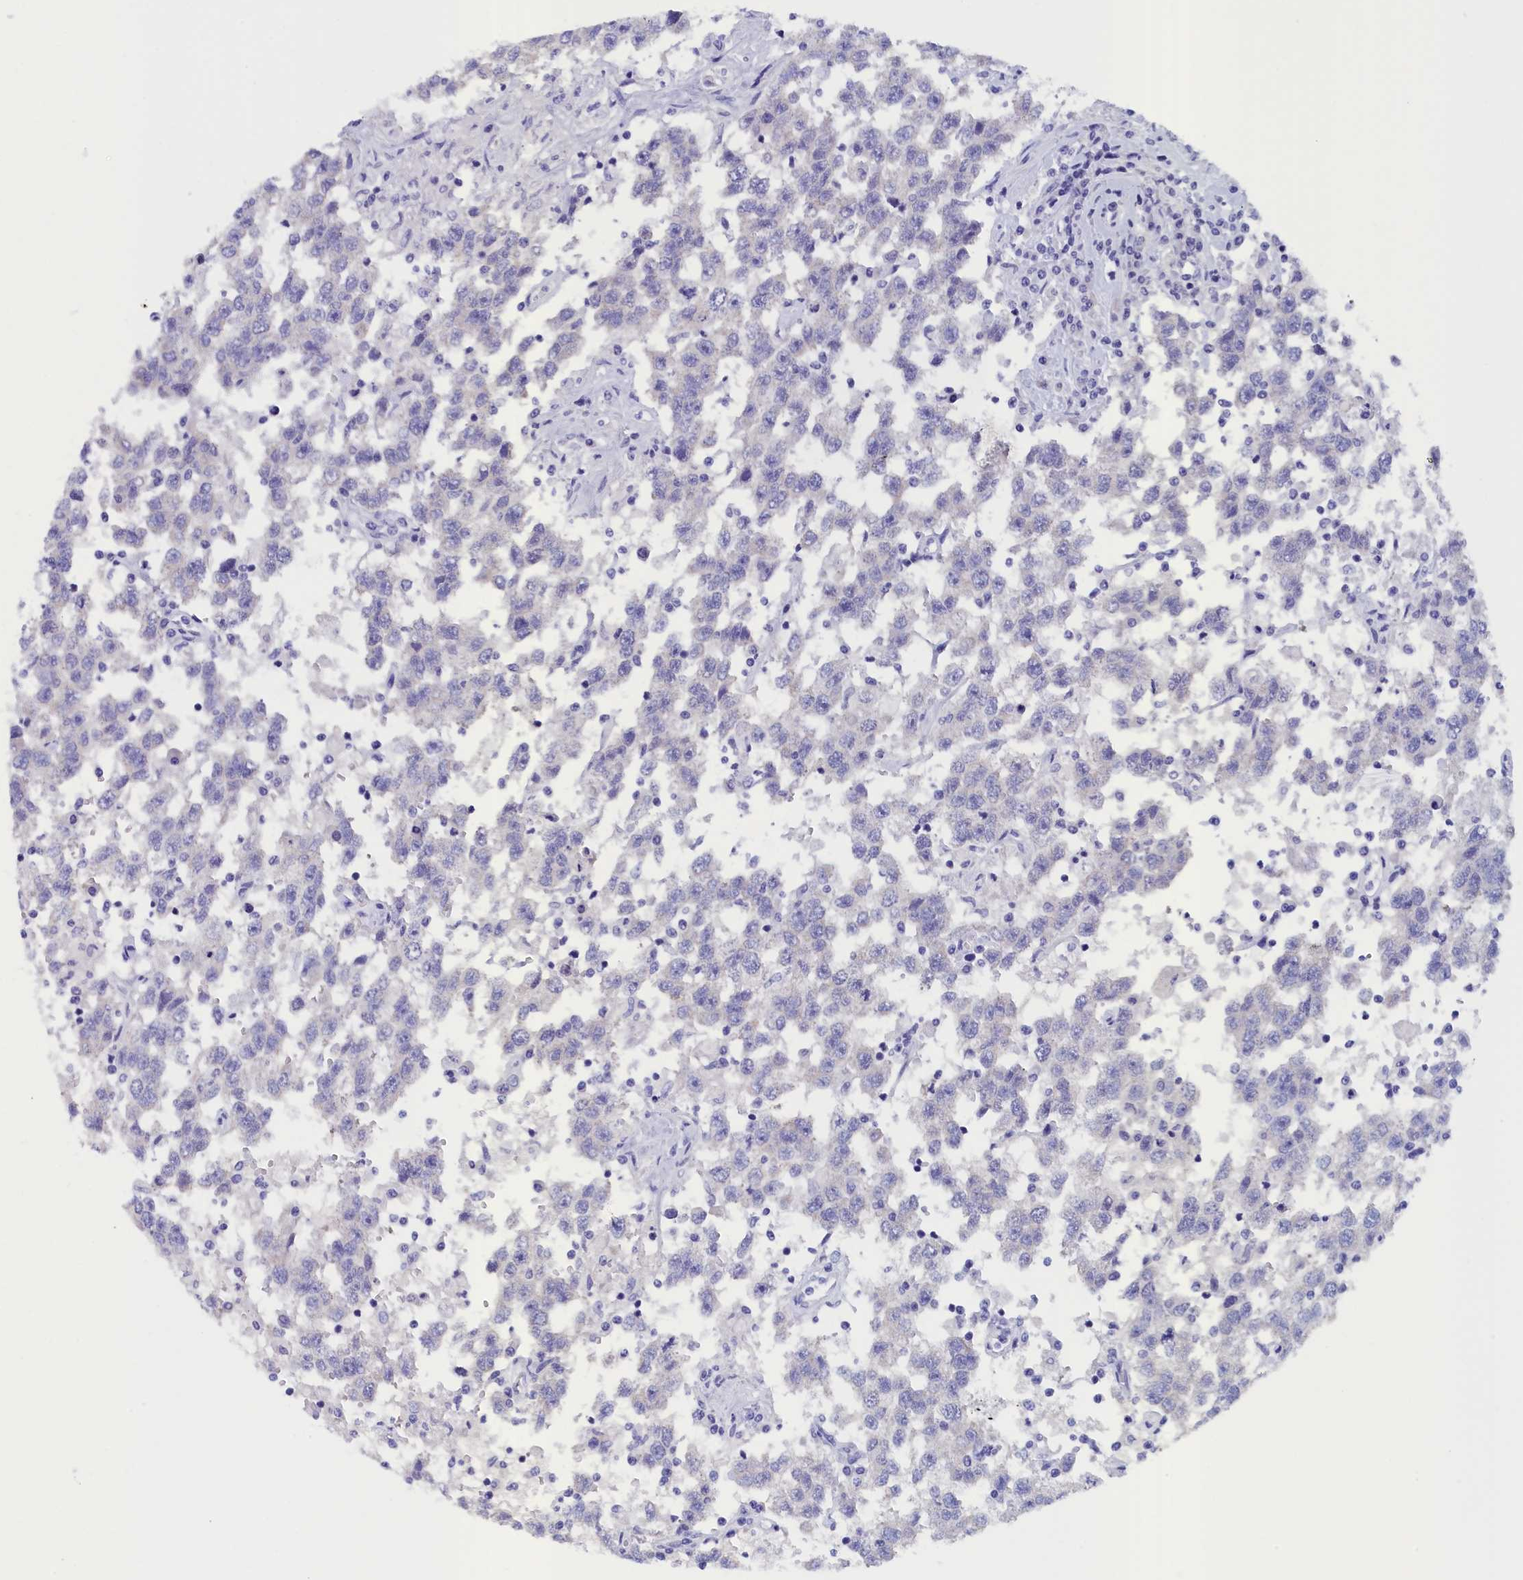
{"staining": {"intensity": "negative", "quantity": "none", "location": "none"}, "tissue": "testis cancer", "cell_type": "Tumor cells", "image_type": "cancer", "snomed": [{"axis": "morphology", "description": "Seminoma, NOS"}, {"axis": "topography", "description": "Testis"}], "caption": "Immunohistochemistry (IHC) of human seminoma (testis) exhibits no positivity in tumor cells.", "gene": "ANKRD2", "patient": {"sex": "male", "age": 41}}